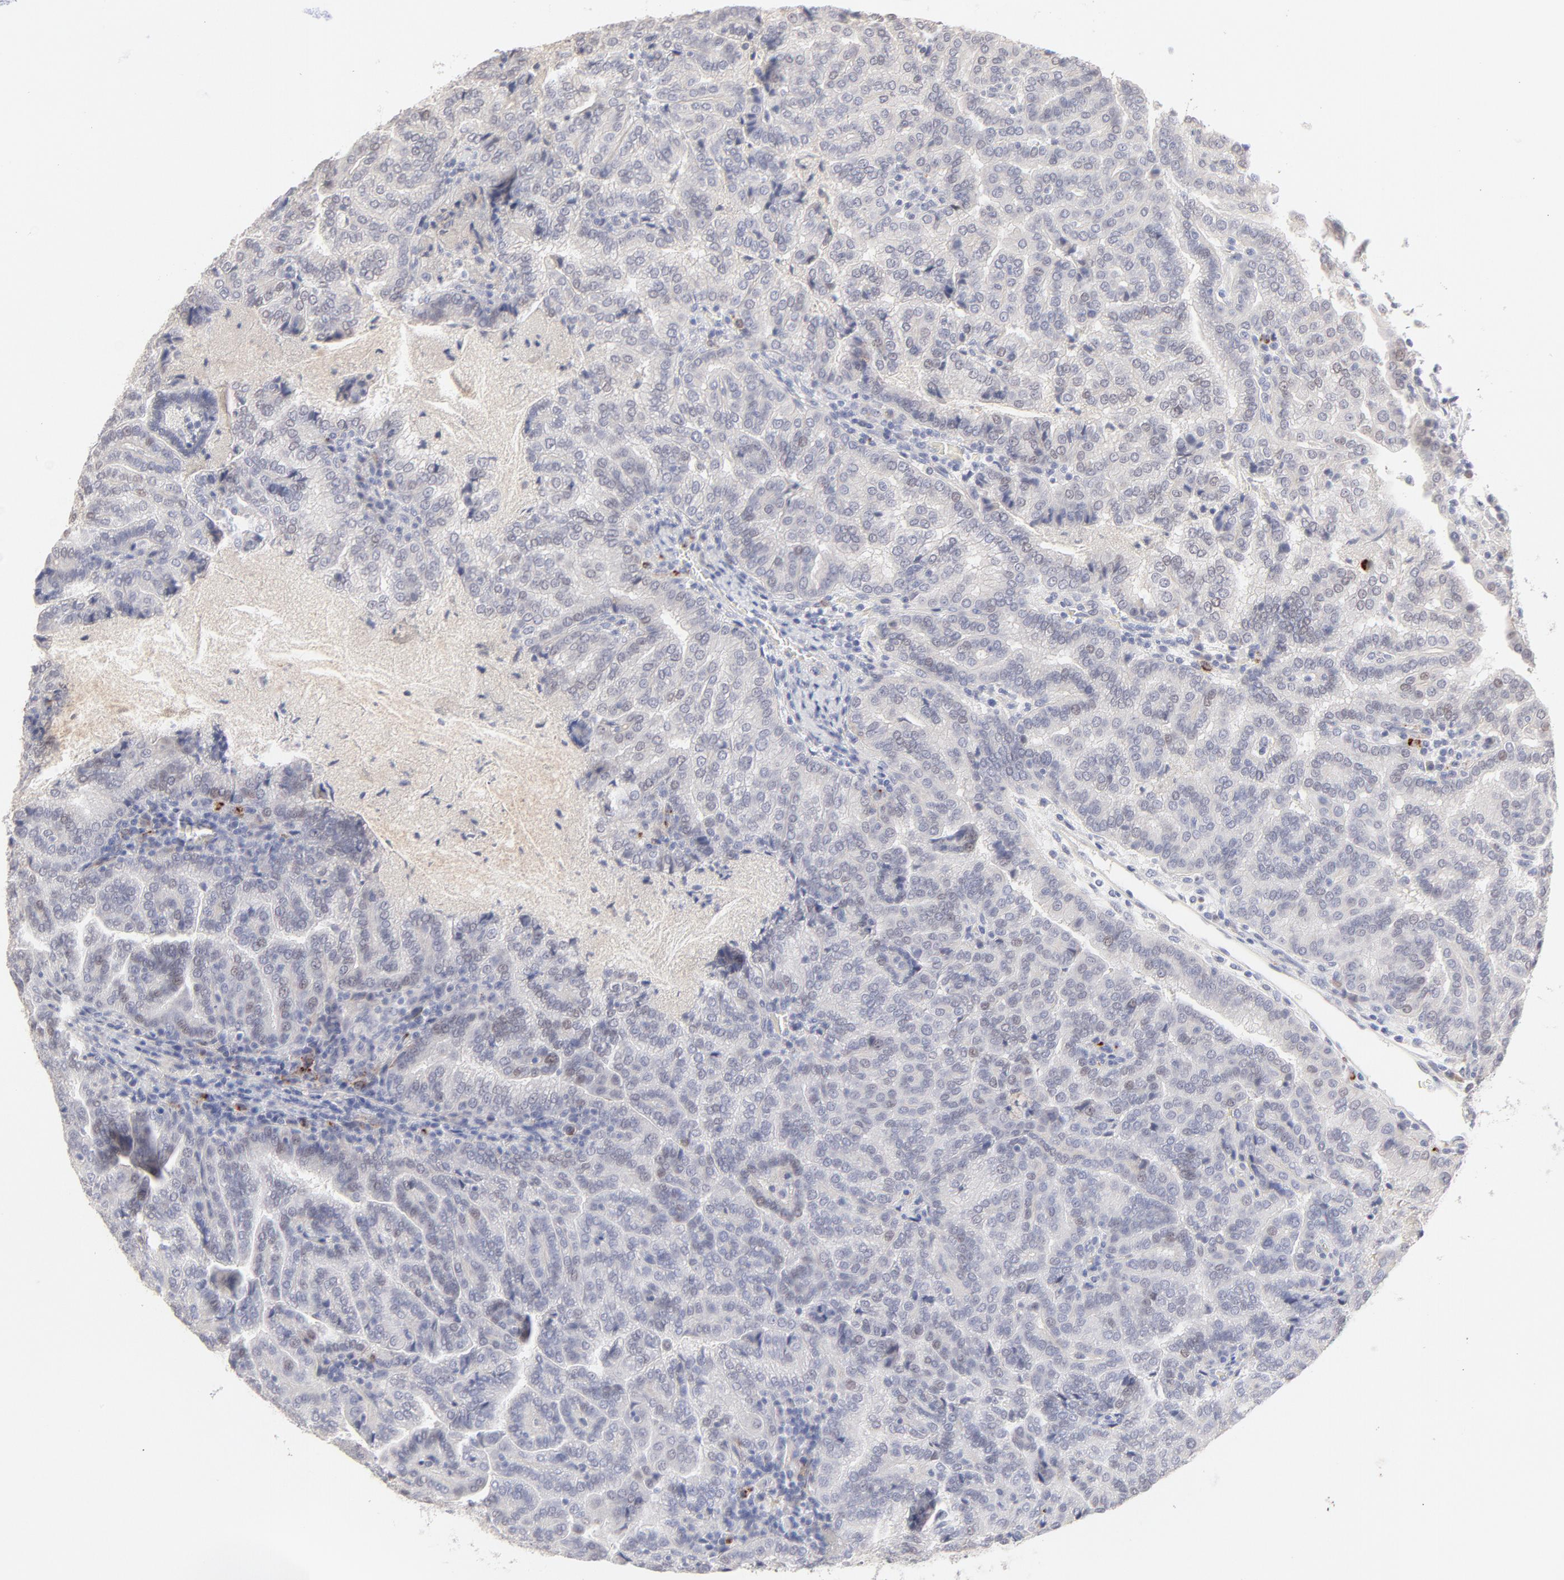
{"staining": {"intensity": "negative", "quantity": "none", "location": "none"}, "tissue": "renal cancer", "cell_type": "Tumor cells", "image_type": "cancer", "snomed": [{"axis": "morphology", "description": "Adenocarcinoma, NOS"}, {"axis": "topography", "description": "Kidney"}], "caption": "This is a photomicrograph of immunohistochemistry (IHC) staining of renal cancer, which shows no staining in tumor cells. Nuclei are stained in blue.", "gene": "ELF3", "patient": {"sex": "male", "age": 61}}